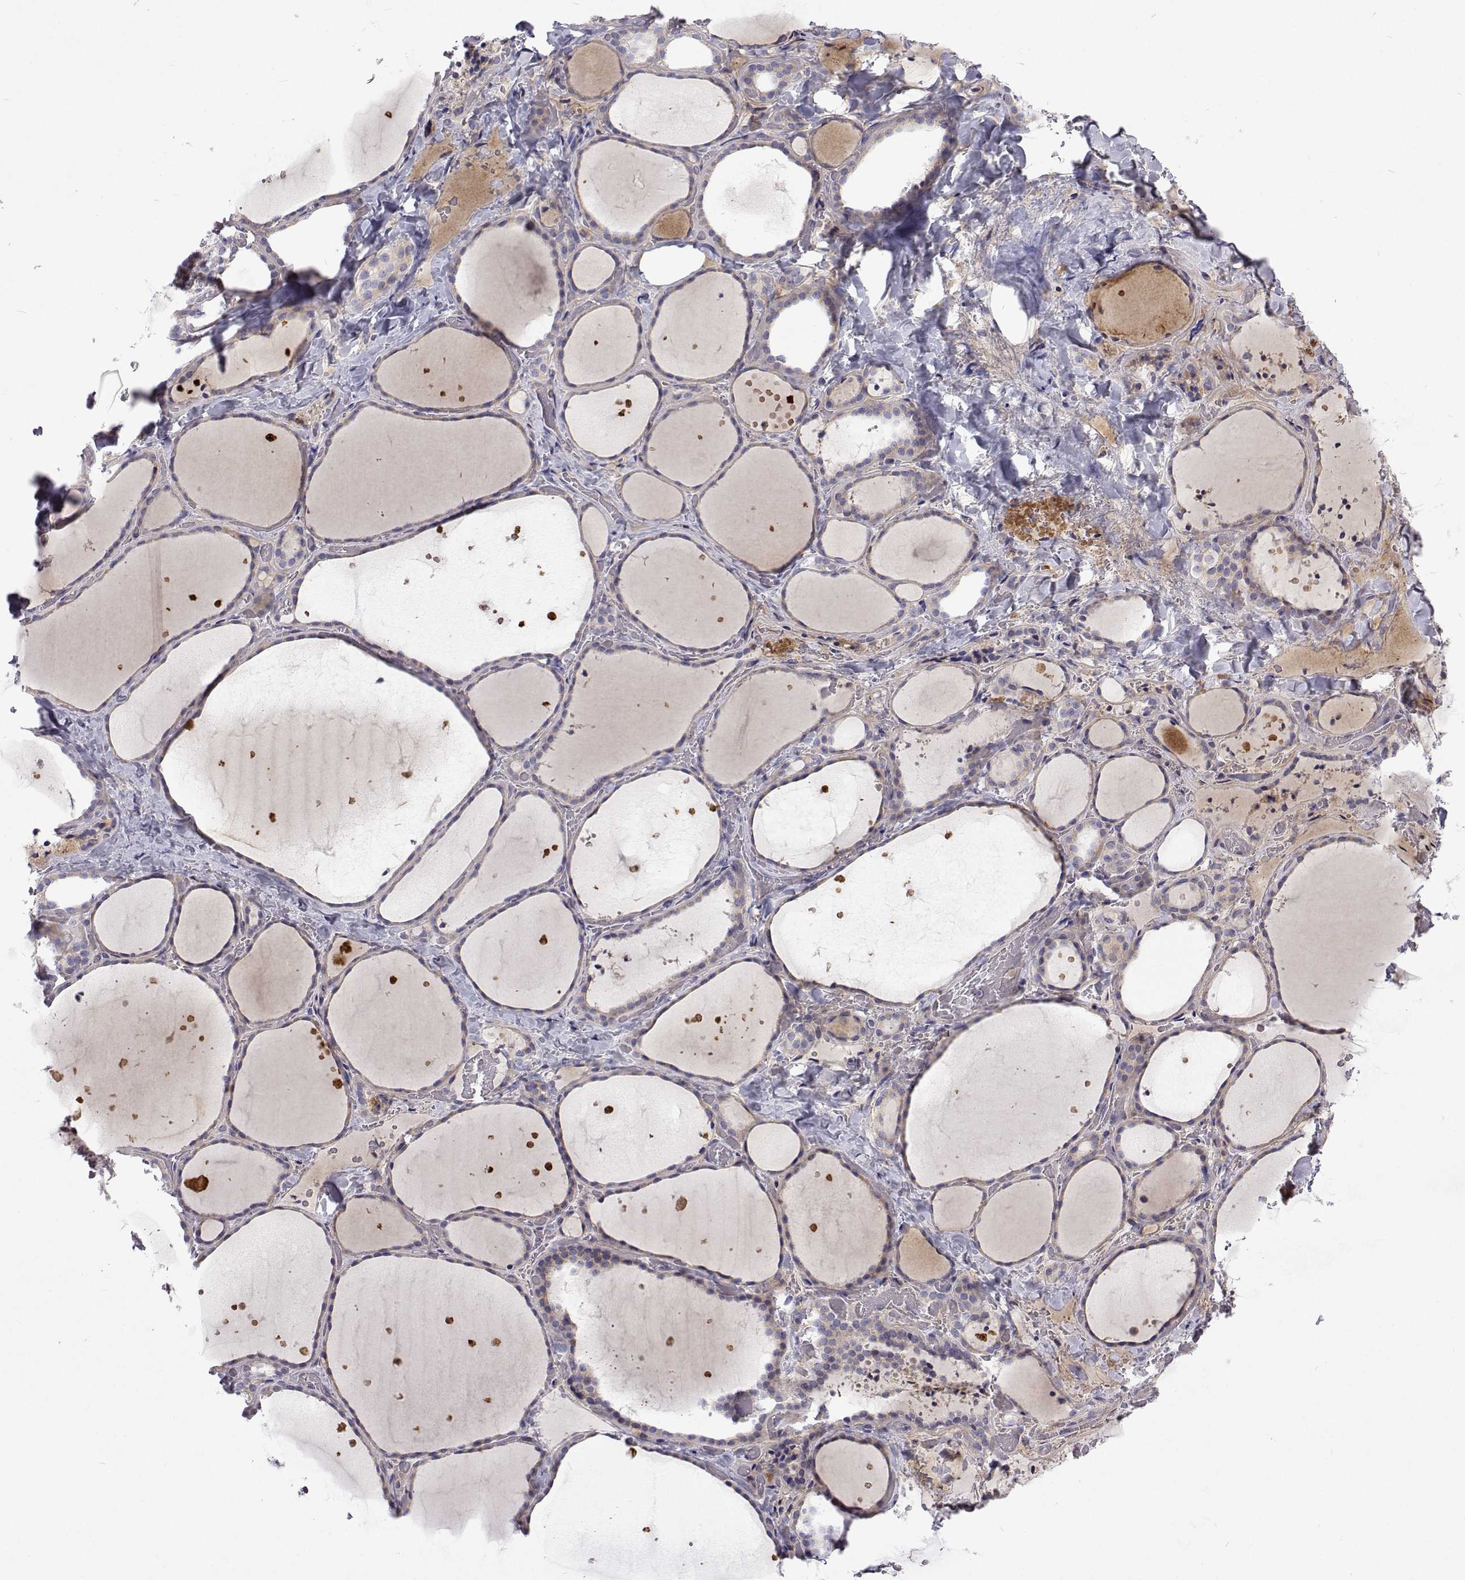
{"staining": {"intensity": "negative", "quantity": "none", "location": "none"}, "tissue": "thyroid gland", "cell_type": "Glandular cells", "image_type": "normal", "snomed": [{"axis": "morphology", "description": "Normal tissue, NOS"}, {"axis": "topography", "description": "Thyroid gland"}], "caption": "Immunohistochemical staining of normal human thyroid gland reveals no significant staining in glandular cells. (DAB (3,3'-diaminobenzidine) IHC visualized using brightfield microscopy, high magnification).", "gene": "NPR3", "patient": {"sex": "female", "age": 36}}